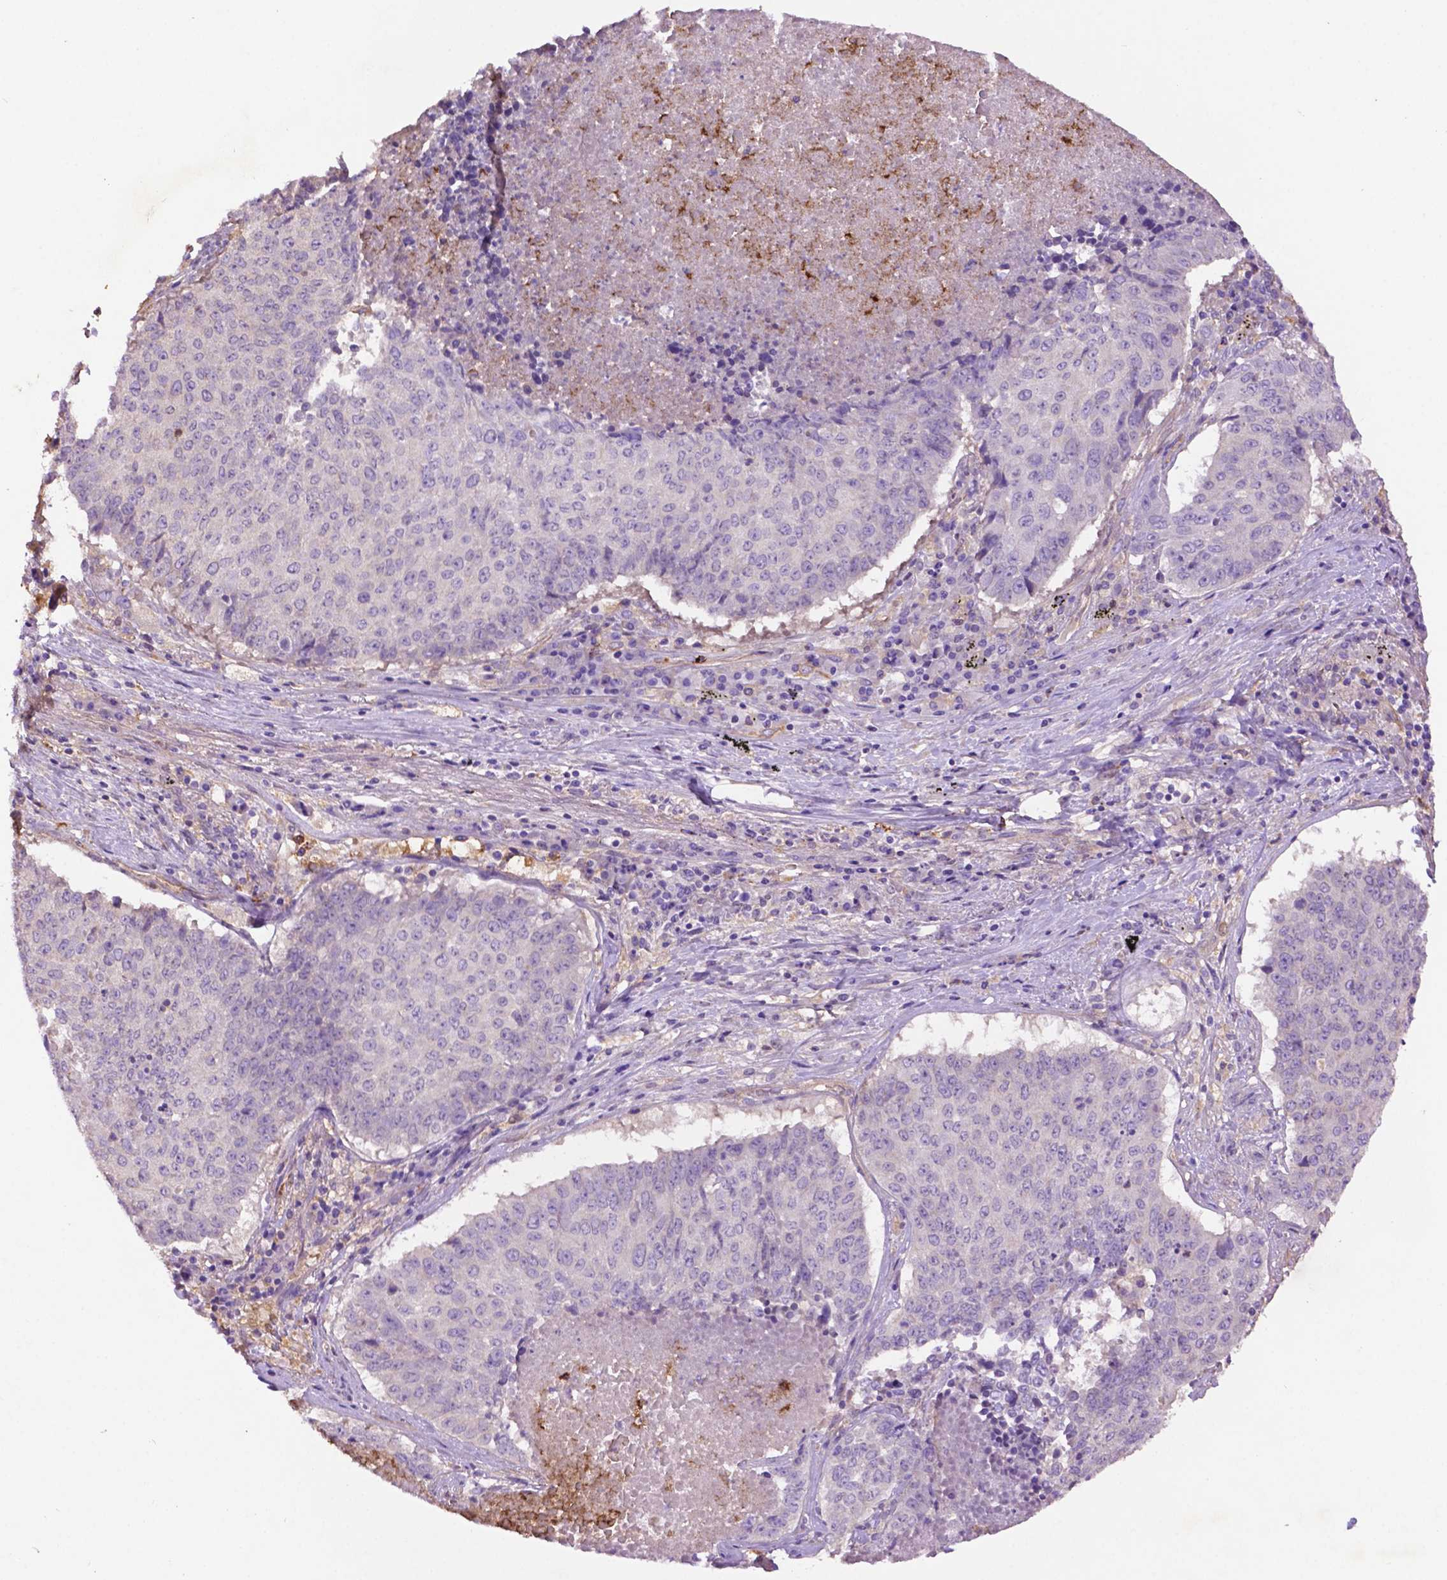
{"staining": {"intensity": "negative", "quantity": "none", "location": "none"}, "tissue": "lung cancer", "cell_type": "Tumor cells", "image_type": "cancer", "snomed": [{"axis": "morphology", "description": "Normal tissue, NOS"}, {"axis": "morphology", "description": "Squamous cell carcinoma, NOS"}, {"axis": "topography", "description": "Bronchus"}, {"axis": "topography", "description": "Lung"}], "caption": "This image is of lung cancer stained with immunohistochemistry to label a protein in brown with the nuclei are counter-stained blue. There is no staining in tumor cells.", "gene": "GDPD5", "patient": {"sex": "male", "age": 64}}